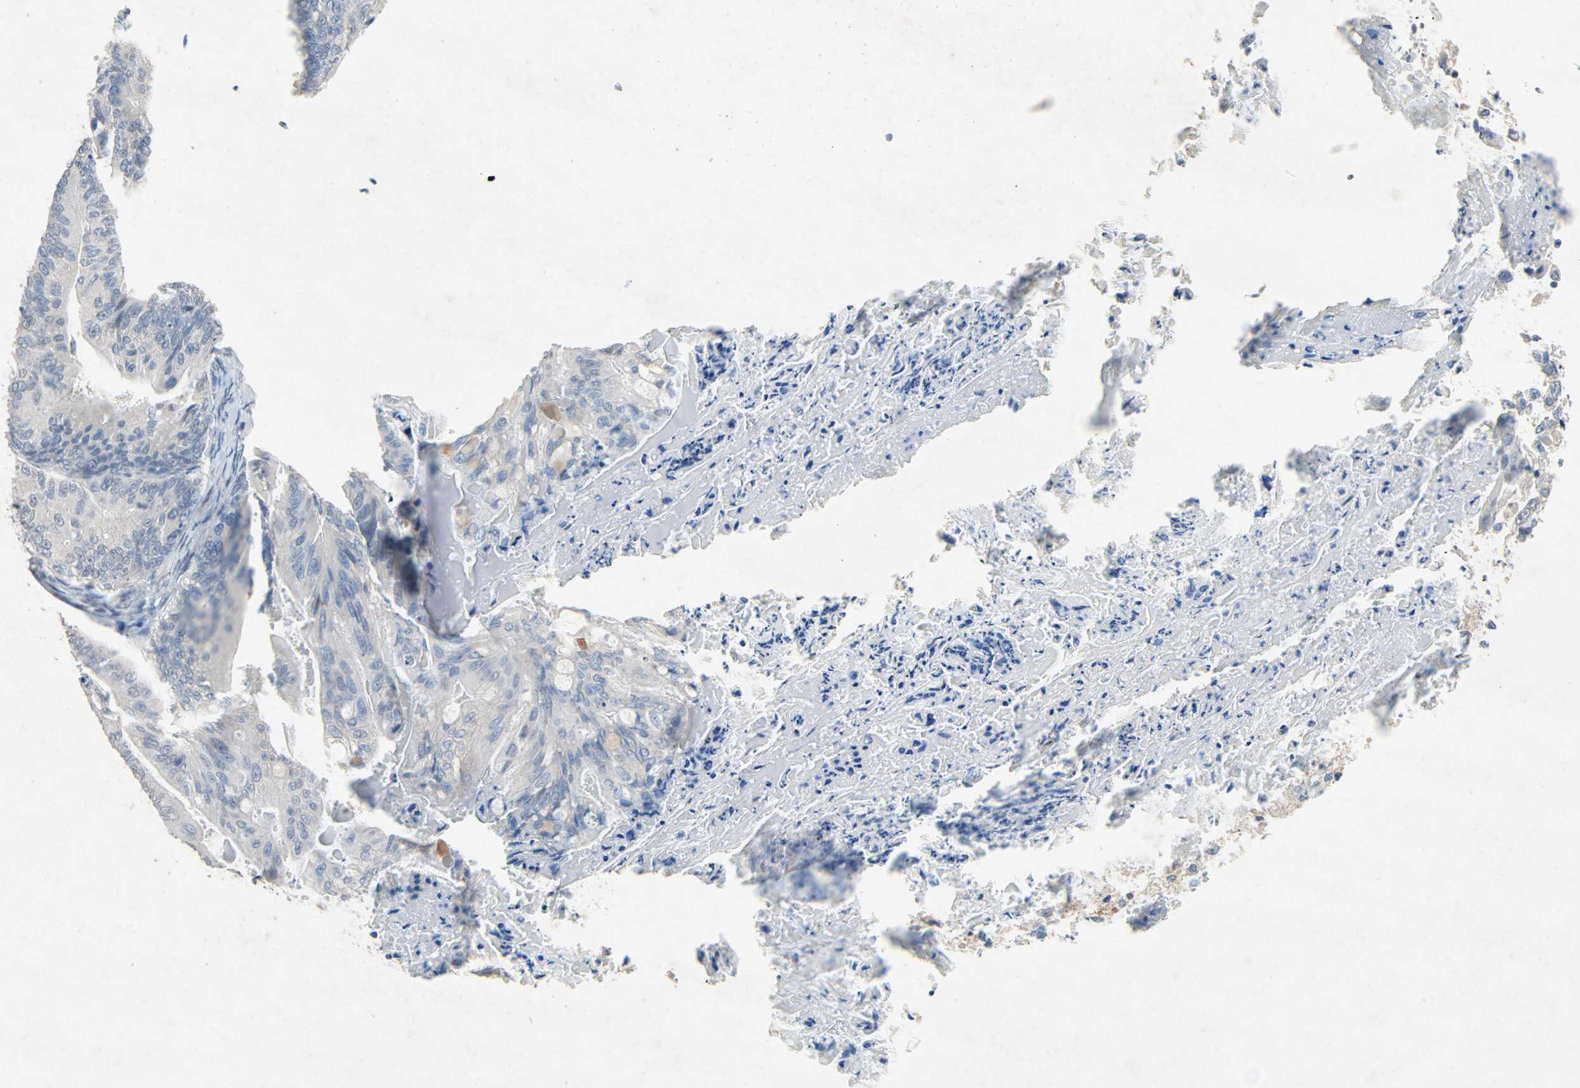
{"staining": {"intensity": "negative", "quantity": "none", "location": "none"}, "tissue": "ovarian cancer", "cell_type": "Tumor cells", "image_type": "cancer", "snomed": [{"axis": "morphology", "description": "Cystadenocarcinoma, mucinous, NOS"}, {"axis": "topography", "description": "Ovary"}], "caption": "High magnification brightfield microscopy of mucinous cystadenocarcinoma (ovarian) stained with DAB (3,3'-diaminobenzidine) (brown) and counterstained with hematoxylin (blue): tumor cells show no significant staining.", "gene": "PCDHB2", "patient": {"sex": "female", "age": 37}}